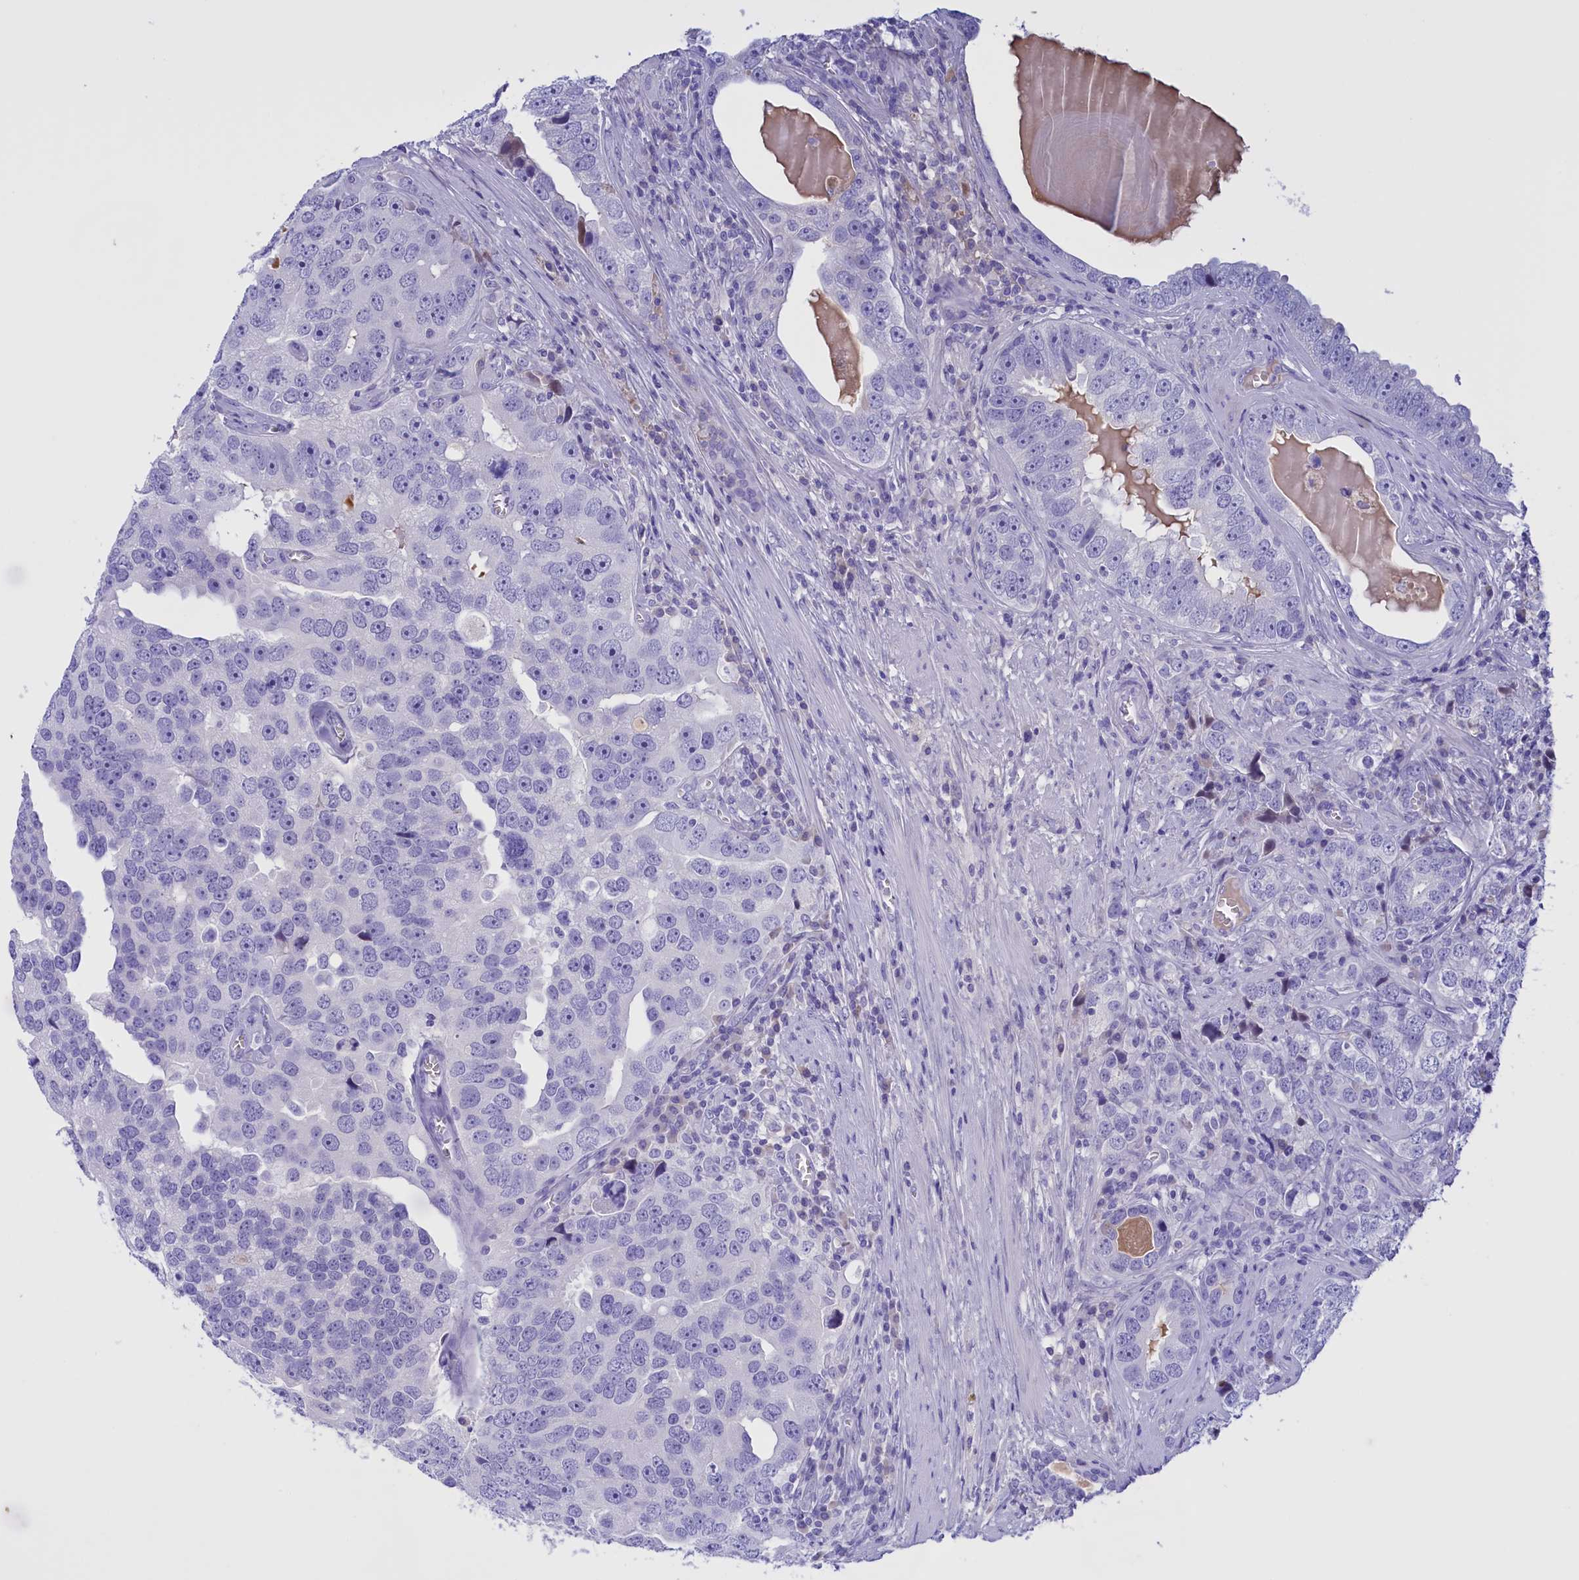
{"staining": {"intensity": "negative", "quantity": "none", "location": "none"}, "tissue": "prostate cancer", "cell_type": "Tumor cells", "image_type": "cancer", "snomed": [{"axis": "morphology", "description": "Adenocarcinoma, High grade"}, {"axis": "topography", "description": "Prostate"}], "caption": "Tumor cells are negative for brown protein staining in prostate cancer.", "gene": "PROK2", "patient": {"sex": "male", "age": 71}}